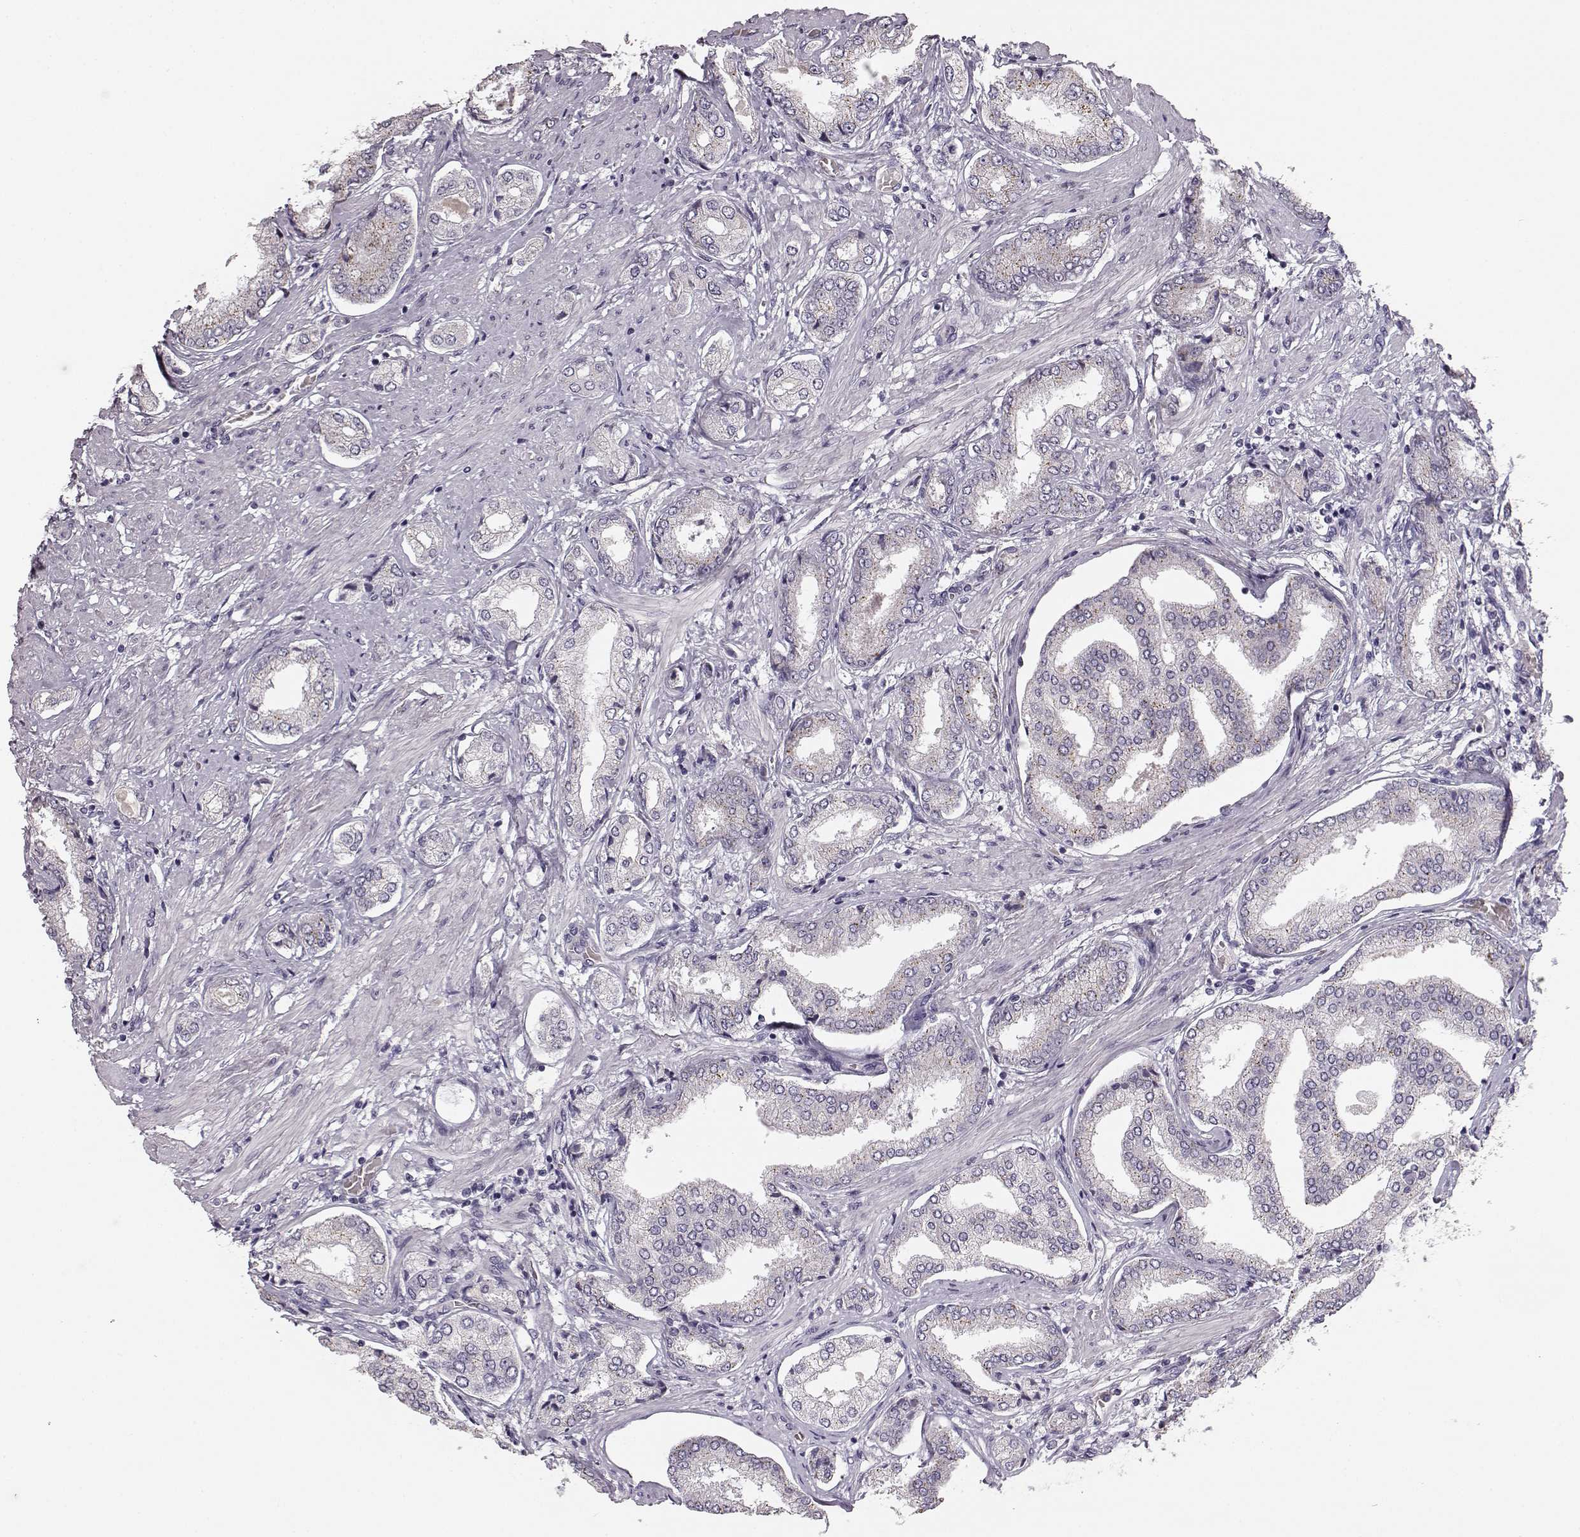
{"staining": {"intensity": "negative", "quantity": "none", "location": "none"}, "tissue": "prostate cancer", "cell_type": "Tumor cells", "image_type": "cancer", "snomed": [{"axis": "morphology", "description": "Adenocarcinoma, NOS"}, {"axis": "topography", "description": "Prostate"}], "caption": "The histopathology image demonstrates no staining of tumor cells in prostate cancer (adenocarcinoma).", "gene": "BFSP2", "patient": {"sex": "male", "age": 63}}